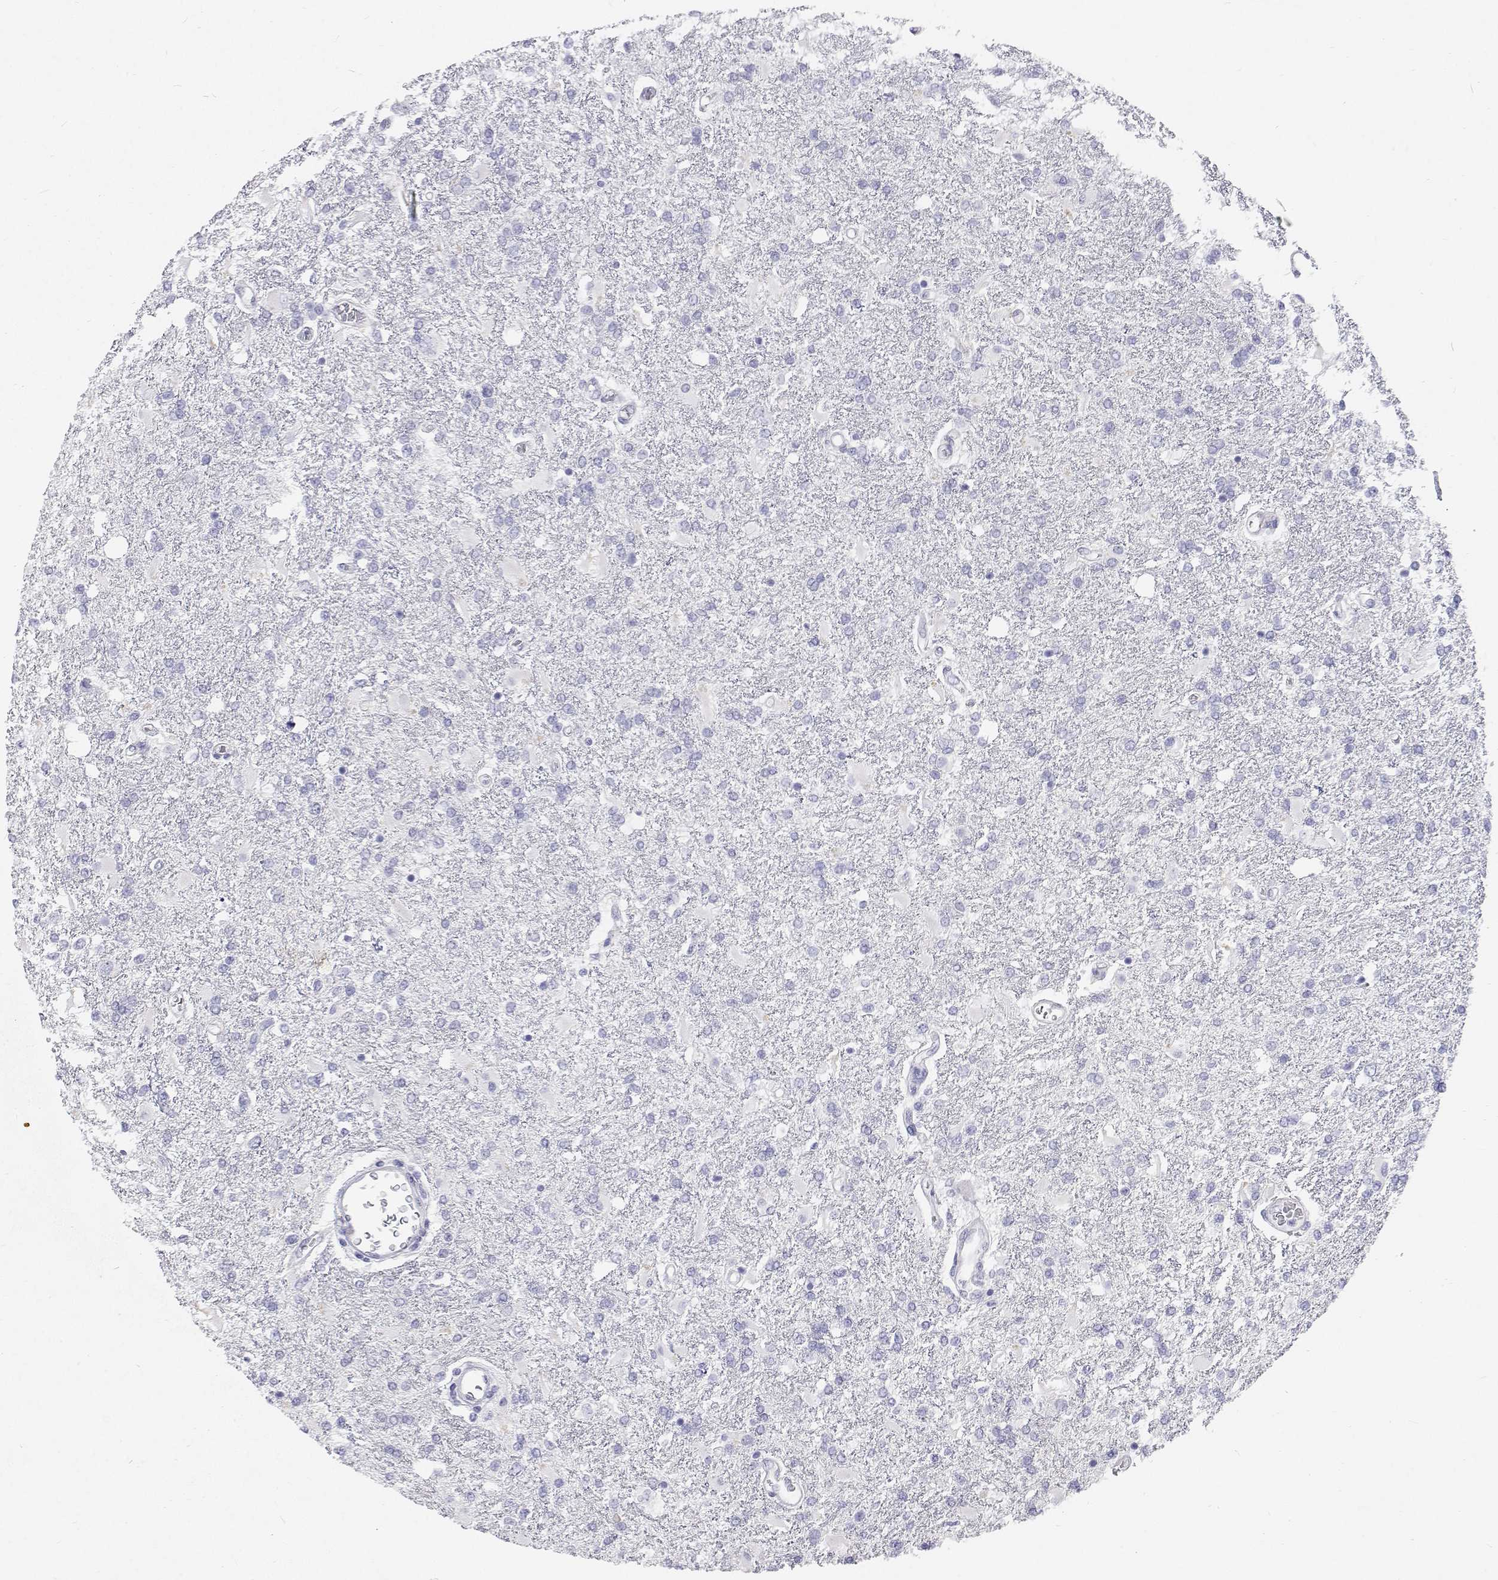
{"staining": {"intensity": "negative", "quantity": "none", "location": "none"}, "tissue": "glioma", "cell_type": "Tumor cells", "image_type": "cancer", "snomed": [{"axis": "morphology", "description": "Glioma, malignant, High grade"}, {"axis": "topography", "description": "Cerebral cortex"}], "caption": "This is a image of immunohistochemistry (IHC) staining of malignant high-grade glioma, which shows no positivity in tumor cells.", "gene": "NCR2", "patient": {"sex": "male", "age": 79}}